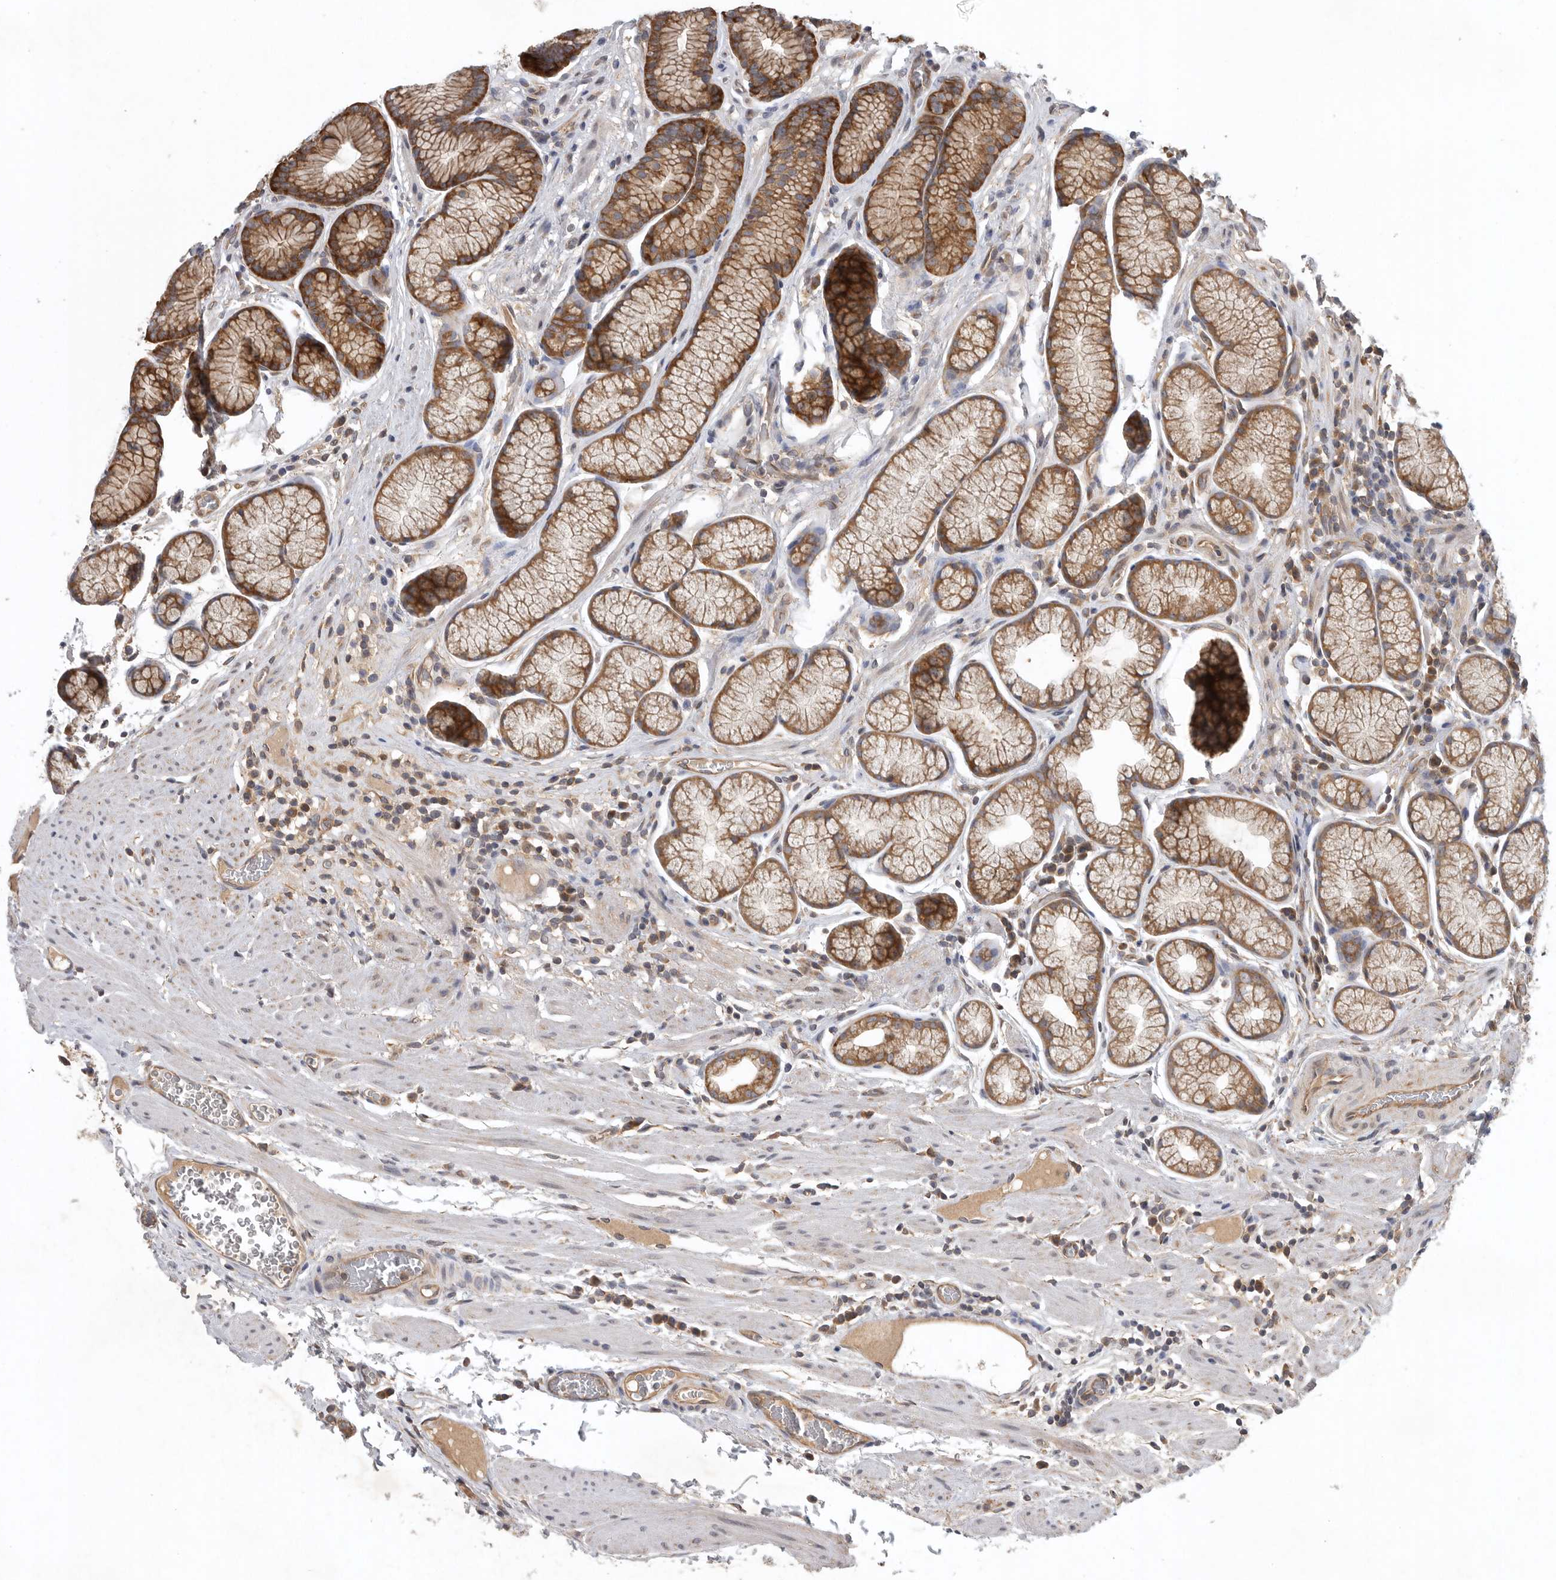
{"staining": {"intensity": "moderate", "quantity": ">75%", "location": "cytoplasmic/membranous"}, "tissue": "stomach", "cell_type": "Glandular cells", "image_type": "normal", "snomed": [{"axis": "morphology", "description": "Normal tissue, NOS"}, {"axis": "topography", "description": "Stomach"}], "caption": "Unremarkable stomach was stained to show a protein in brown. There is medium levels of moderate cytoplasmic/membranous staining in about >75% of glandular cells.", "gene": "C1orf109", "patient": {"sex": "male", "age": 42}}